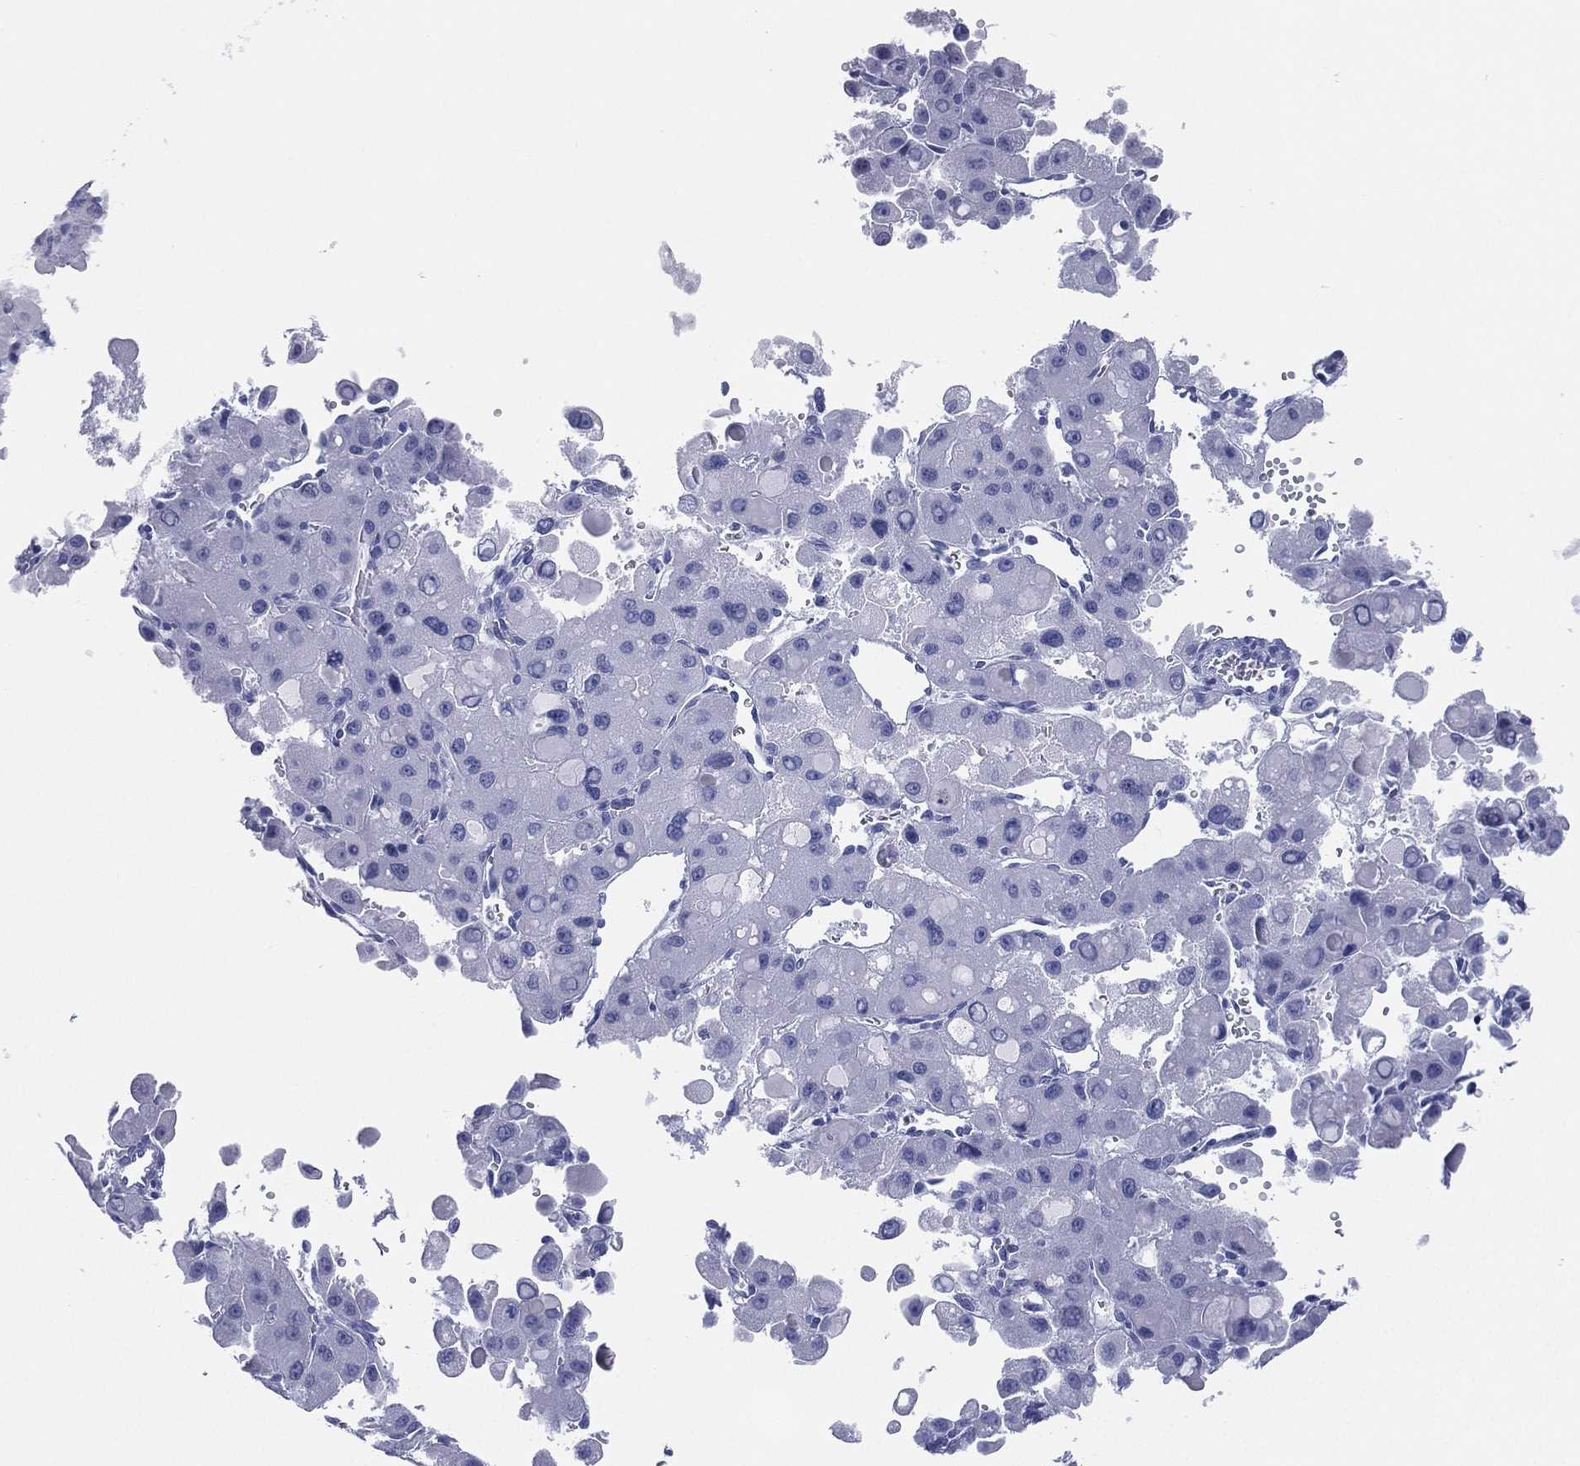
{"staining": {"intensity": "negative", "quantity": "none", "location": "none"}, "tissue": "liver cancer", "cell_type": "Tumor cells", "image_type": "cancer", "snomed": [{"axis": "morphology", "description": "Carcinoma, Hepatocellular, NOS"}, {"axis": "topography", "description": "Liver"}], "caption": "Immunohistochemistry of hepatocellular carcinoma (liver) exhibits no staining in tumor cells.", "gene": "CD79A", "patient": {"sex": "male", "age": 27}}